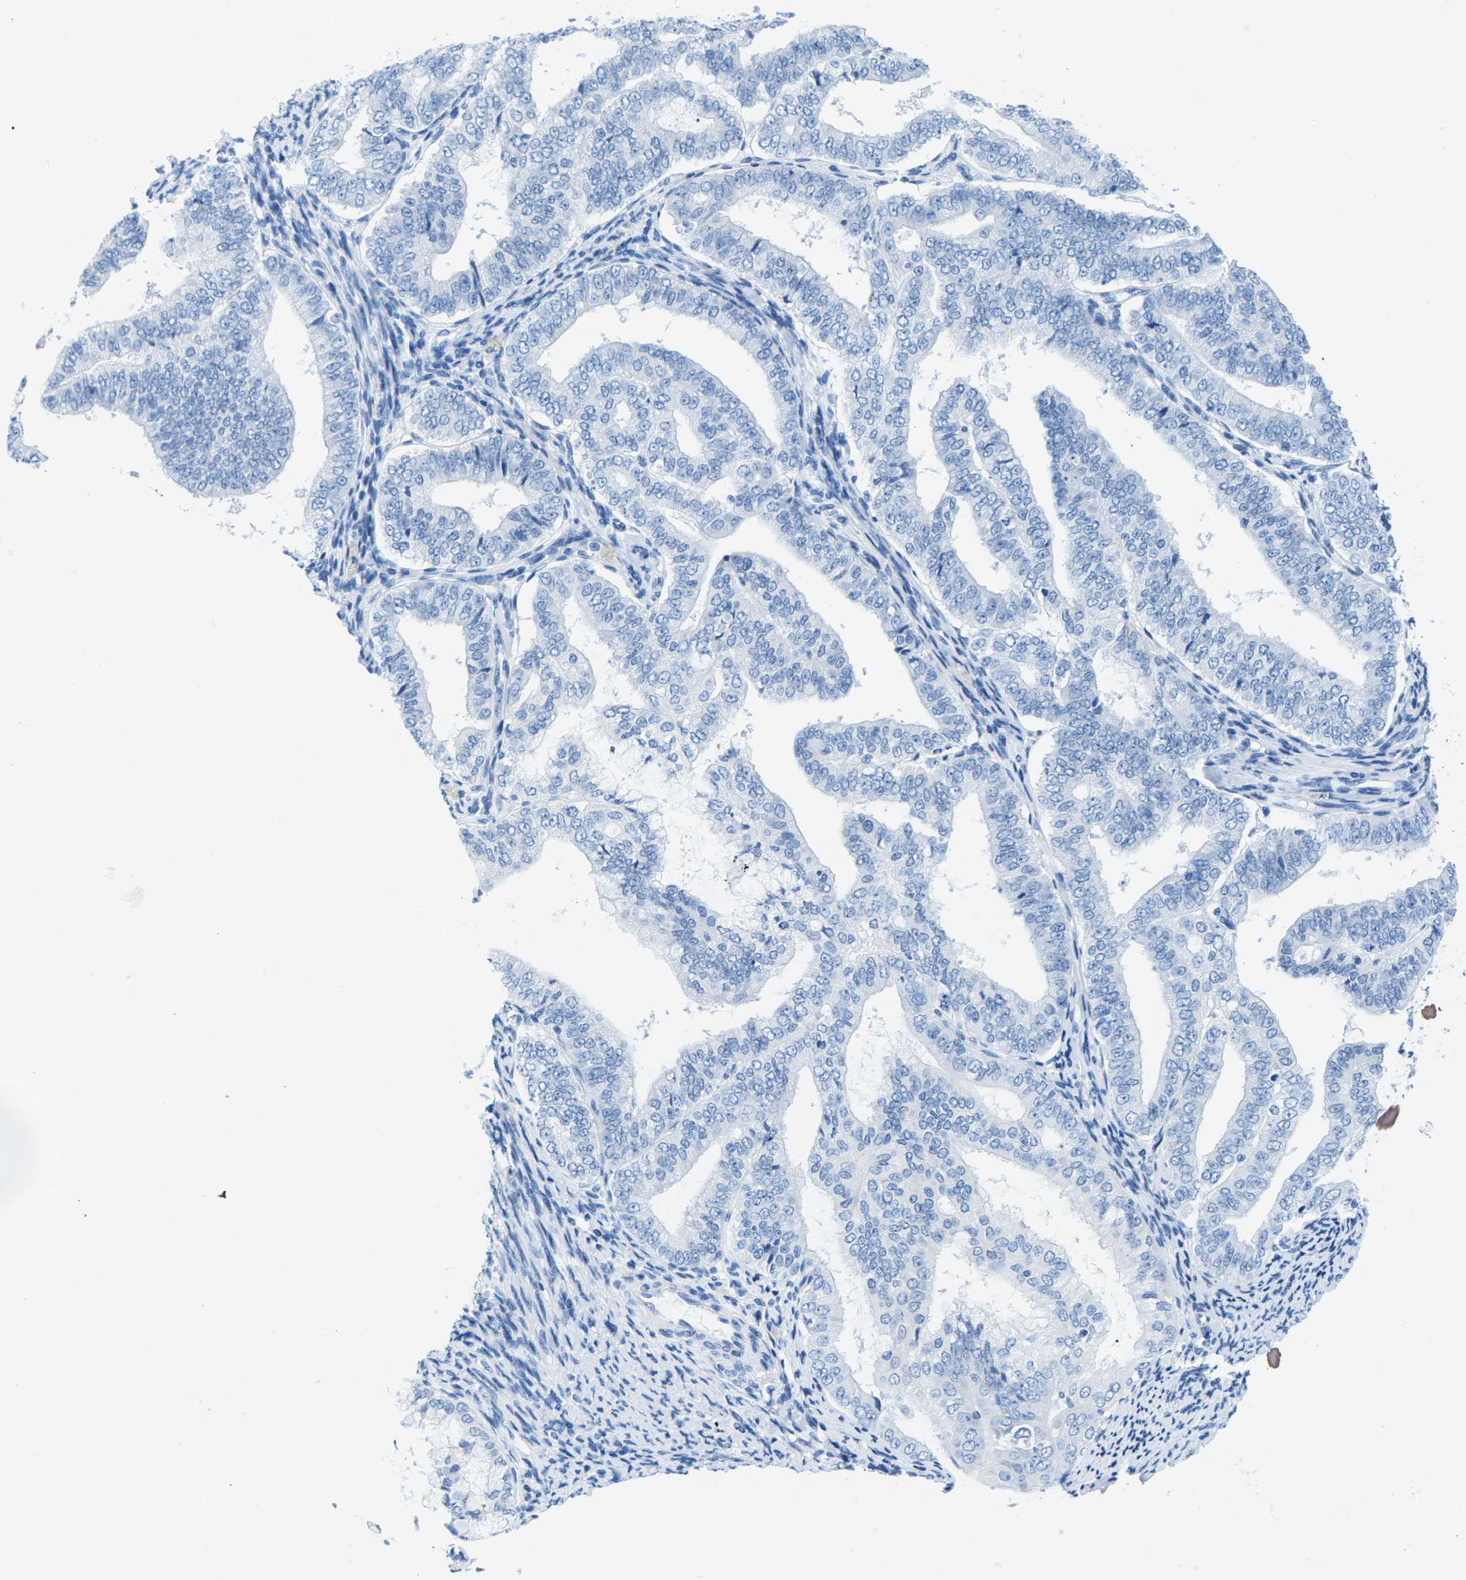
{"staining": {"intensity": "negative", "quantity": "none", "location": "none"}, "tissue": "endometrial cancer", "cell_type": "Tumor cells", "image_type": "cancer", "snomed": [{"axis": "morphology", "description": "Adenocarcinoma, NOS"}, {"axis": "topography", "description": "Endometrium"}], "caption": "Tumor cells are negative for brown protein staining in endometrial adenocarcinoma.", "gene": "SLC12A1", "patient": {"sex": "female", "age": 63}}